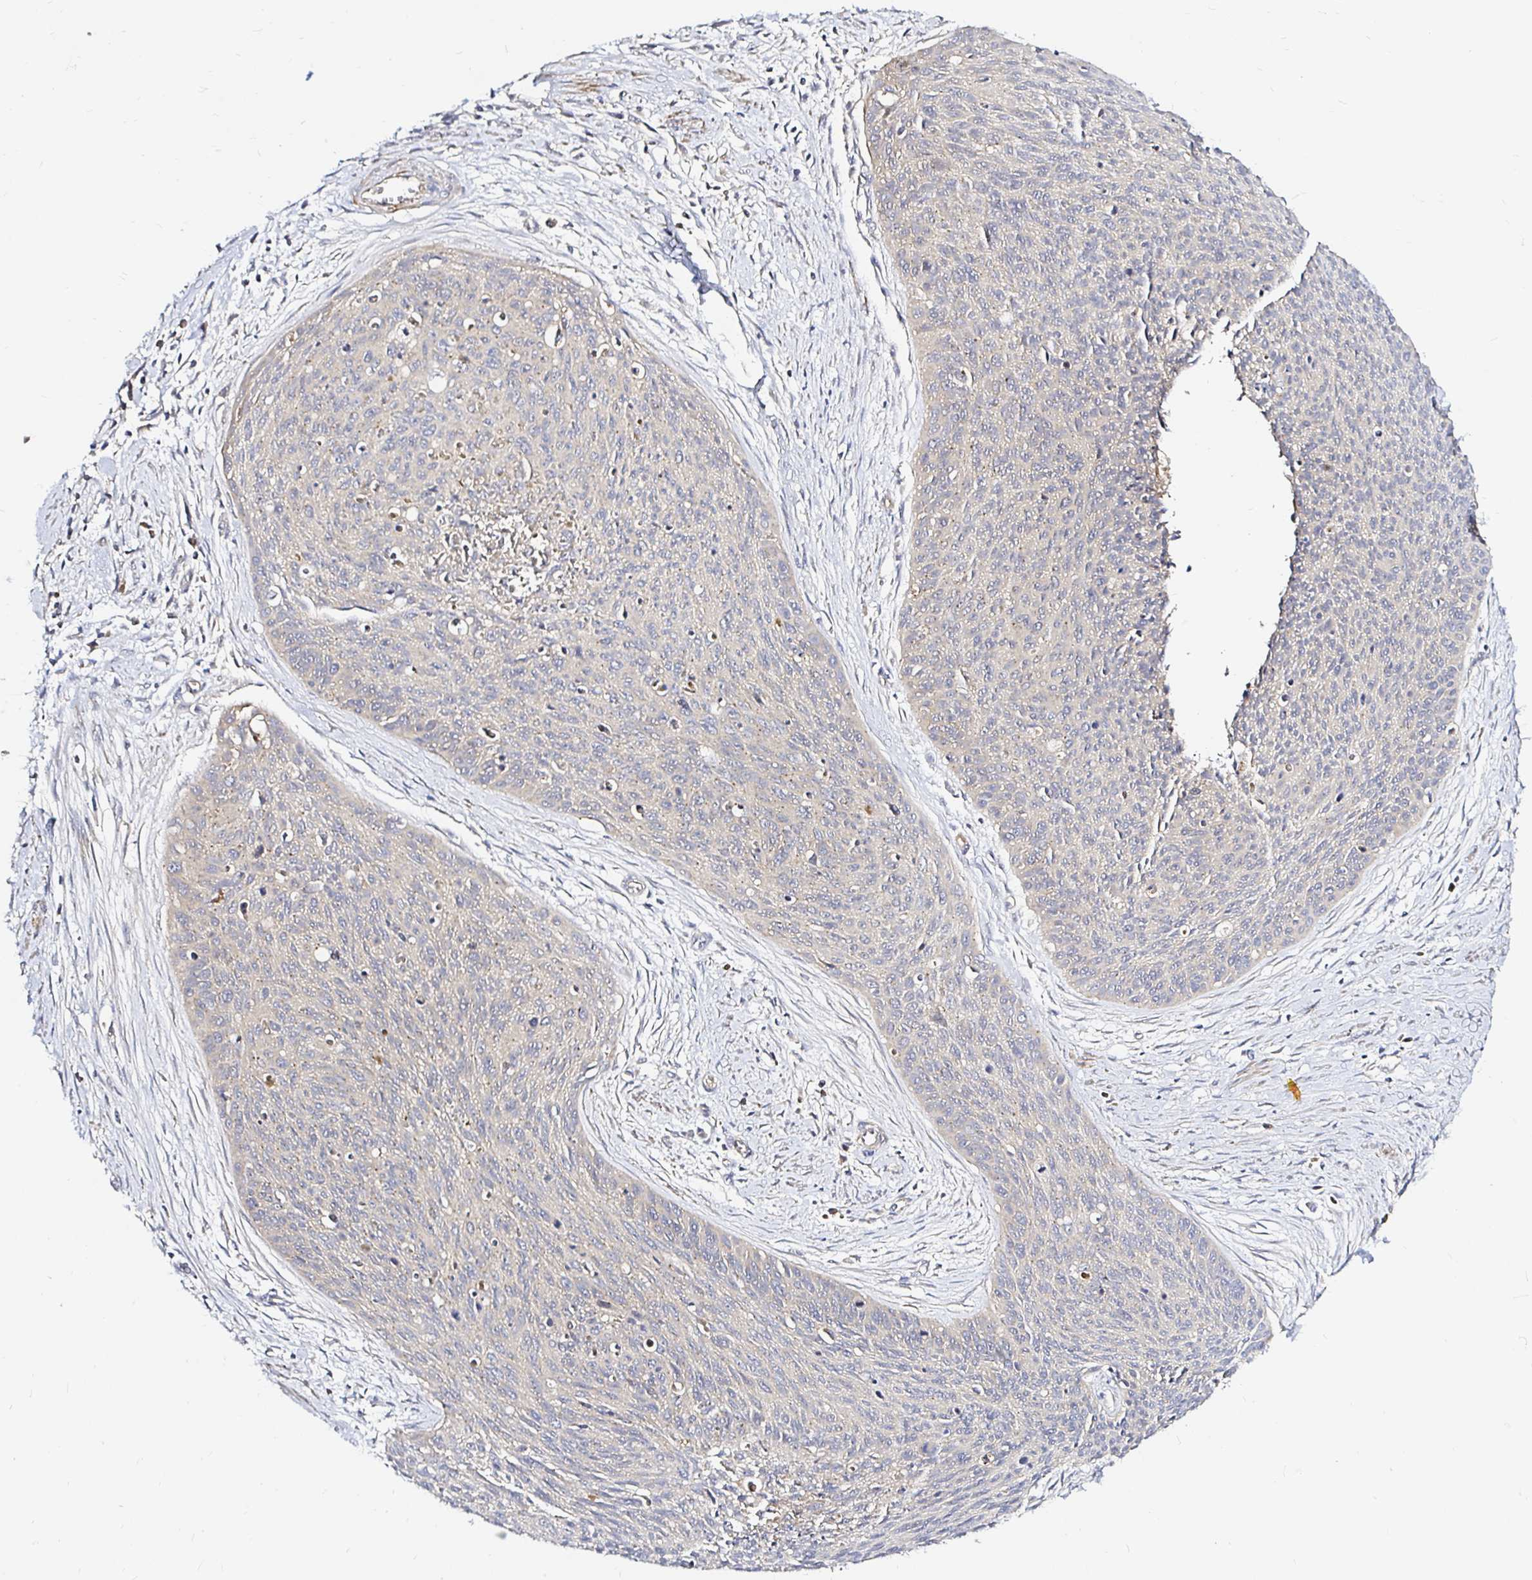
{"staining": {"intensity": "negative", "quantity": "none", "location": "none"}, "tissue": "cervical cancer", "cell_type": "Tumor cells", "image_type": "cancer", "snomed": [{"axis": "morphology", "description": "Squamous cell carcinoma, NOS"}, {"axis": "topography", "description": "Cervix"}], "caption": "Squamous cell carcinoma (cervical) was stained to show a protein in brown. There is no significant expression in tumor cells.", "gene": "ARHGEF37", "patient": {"sex": "female", "age": 55}}